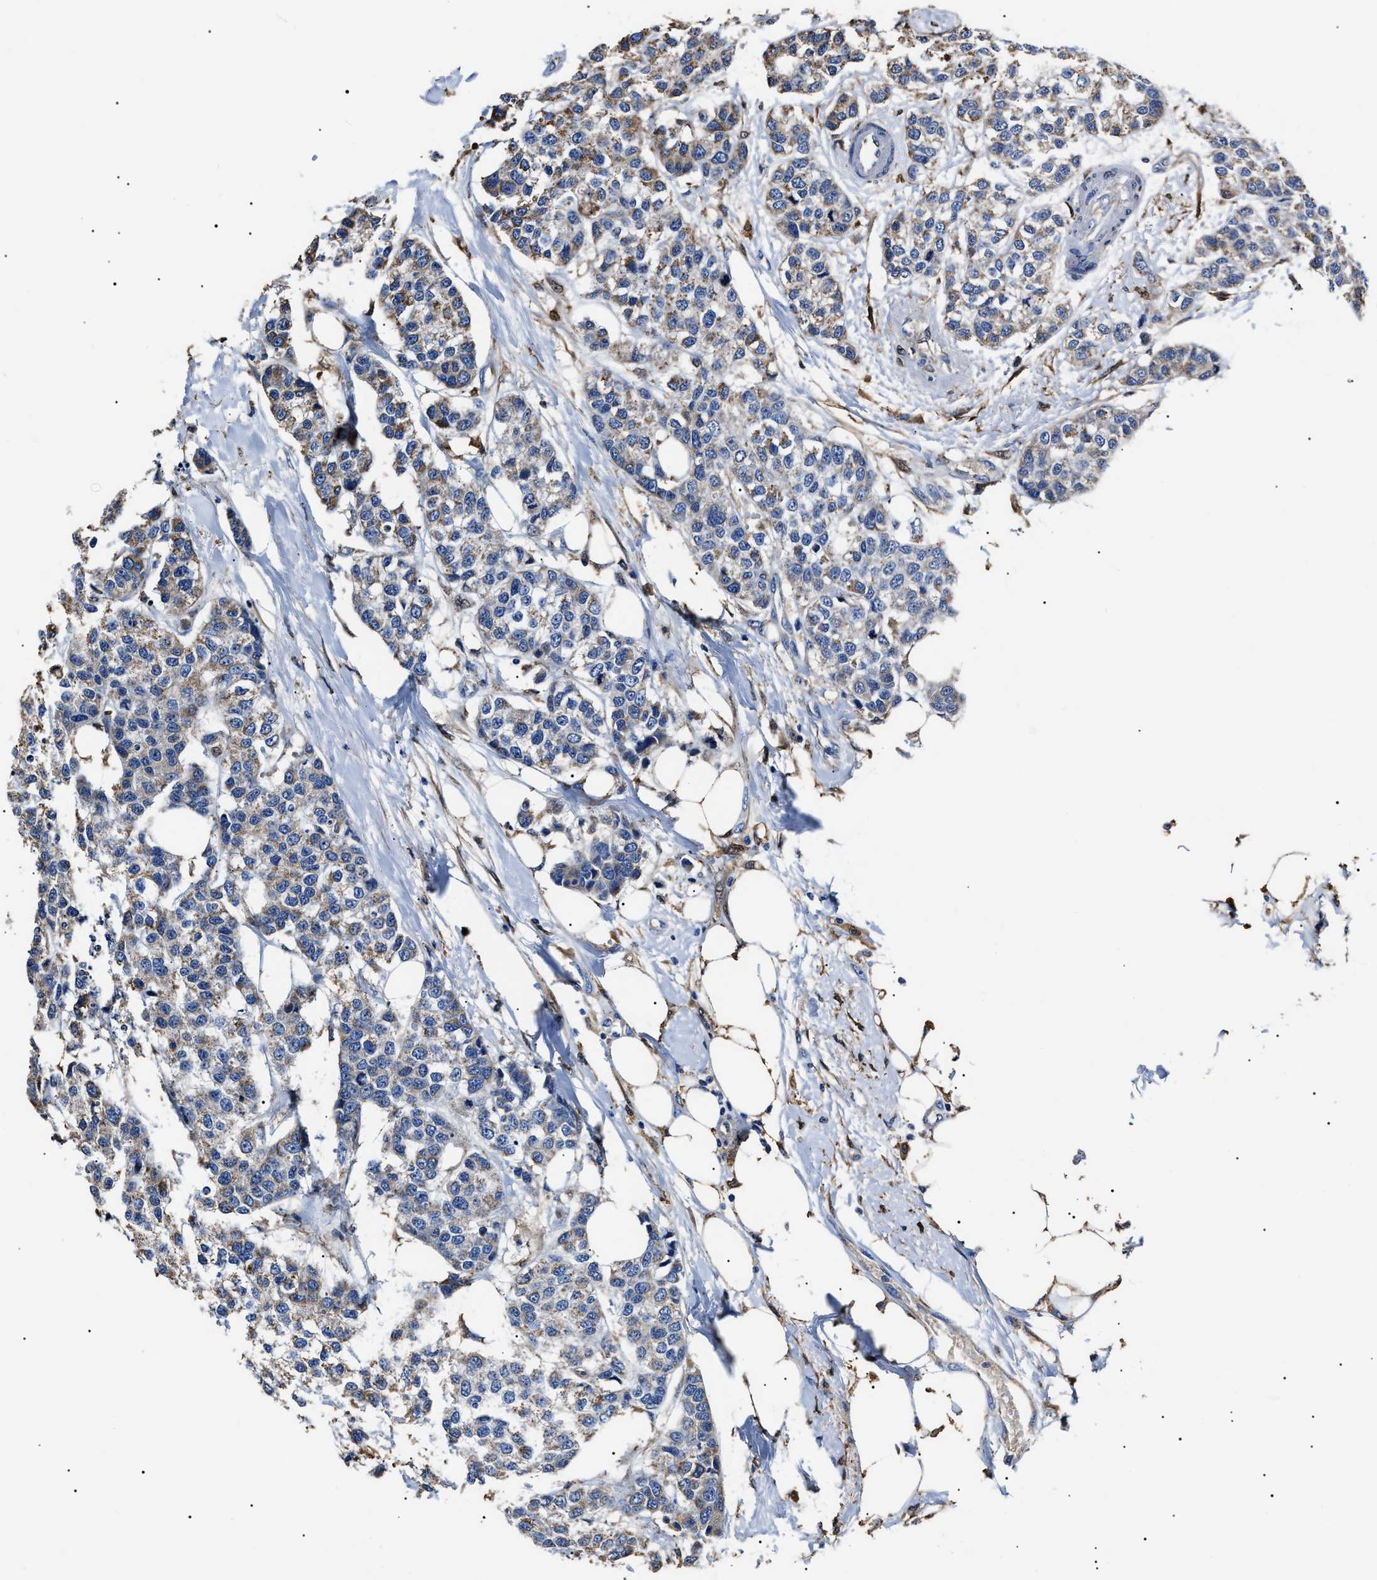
{"staining": {"intensity": "moderate", "quantity": "25%-75%", "location": "cytoplasmic/membranous"}, "tissue": "breast cancer", "cell_type": "Tumor cells", "image_type": "cancer", "snomed": [{"axis": "morphology", "description": "Duct carcinoma"}, {"axis": "topography", "description": "Breast"}], "caption": "Tumor cells display medium levels of moderate cytoplasmic/membranous expression in about 25%-75% of cells in human breast cancer. Using DAB (brown) and hematoxylin (blue) stains, captured at high magnification using brightfield microscopy.", "gene": "ALDH1A1", "patient": {"sex": "female", "age": 51}}